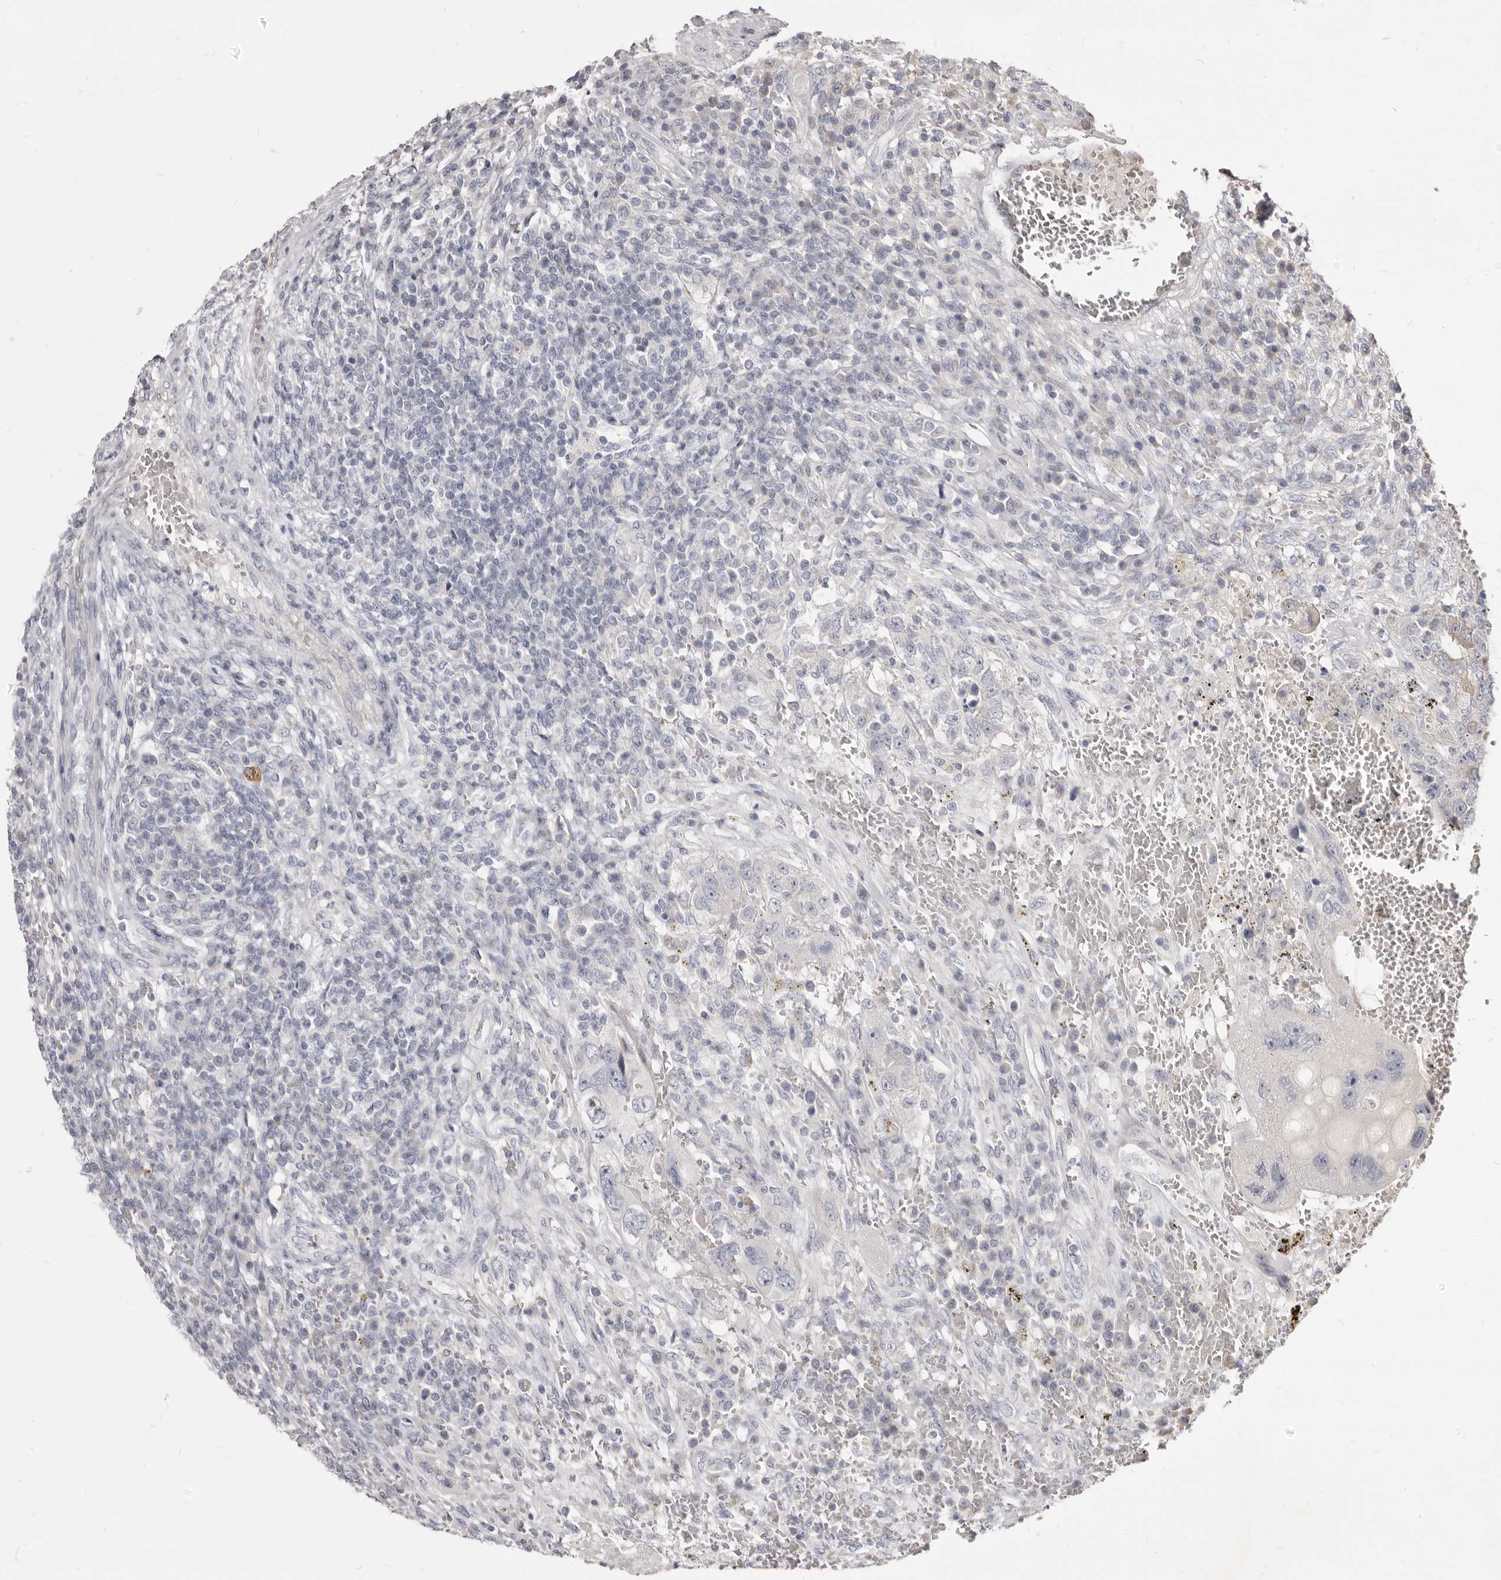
{"staining": {"intensity": "negative", "quantity": "none", "location": "none"}, "tissue": "testis cancer", "cell_type": "Tumor cells", "image_type": "cancer", "snomed": [{"axis": "morphology", "description": "Carcinoma, Embryonal, NOS"}, {"axis": "topography", "description": "Testis"}], "caption": "Testis cancer (embryonal carcinoma) was stained to show a protein in brown. There is no significant expression in tumor cells.", "gene": "KIF2B", "patient": {"sex": "male", "age": 26}}